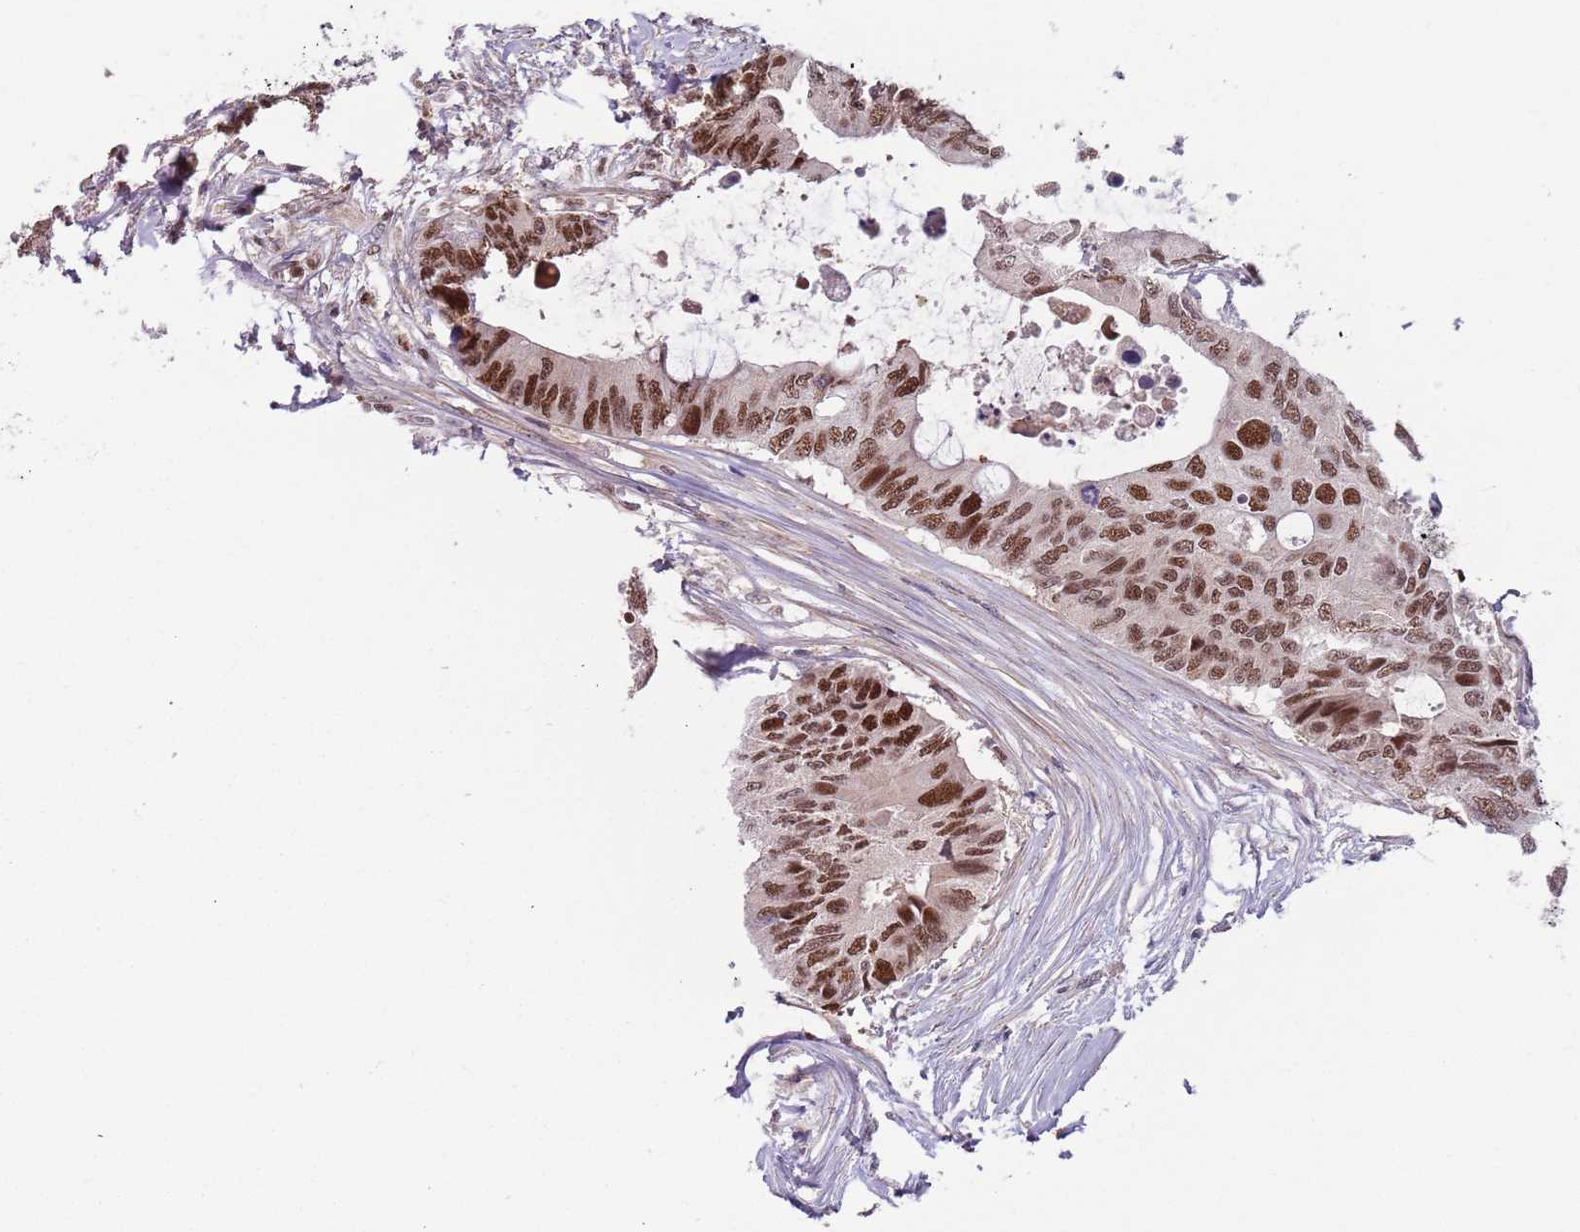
{"staining": {"intensity": "strong", "quantity": ">75%", "location": "nuclear"}, "tissue": "colorectal cancer", "cell_type": "Tumor cells", "image_type": "cancer", "snomed": [{"axis": "morphology", "description": "Adenocarcinoma, NOS"}, {"axis": "topography", "description": "Colon"}], "caption": "Colorectal cancer (adenocarcinoma) stained with IHC exhibits strong nuclear staining in approximately >75% of tumor cells.", "gene": "RMND5B", "patient": {"sex": "male", "age": 71}}